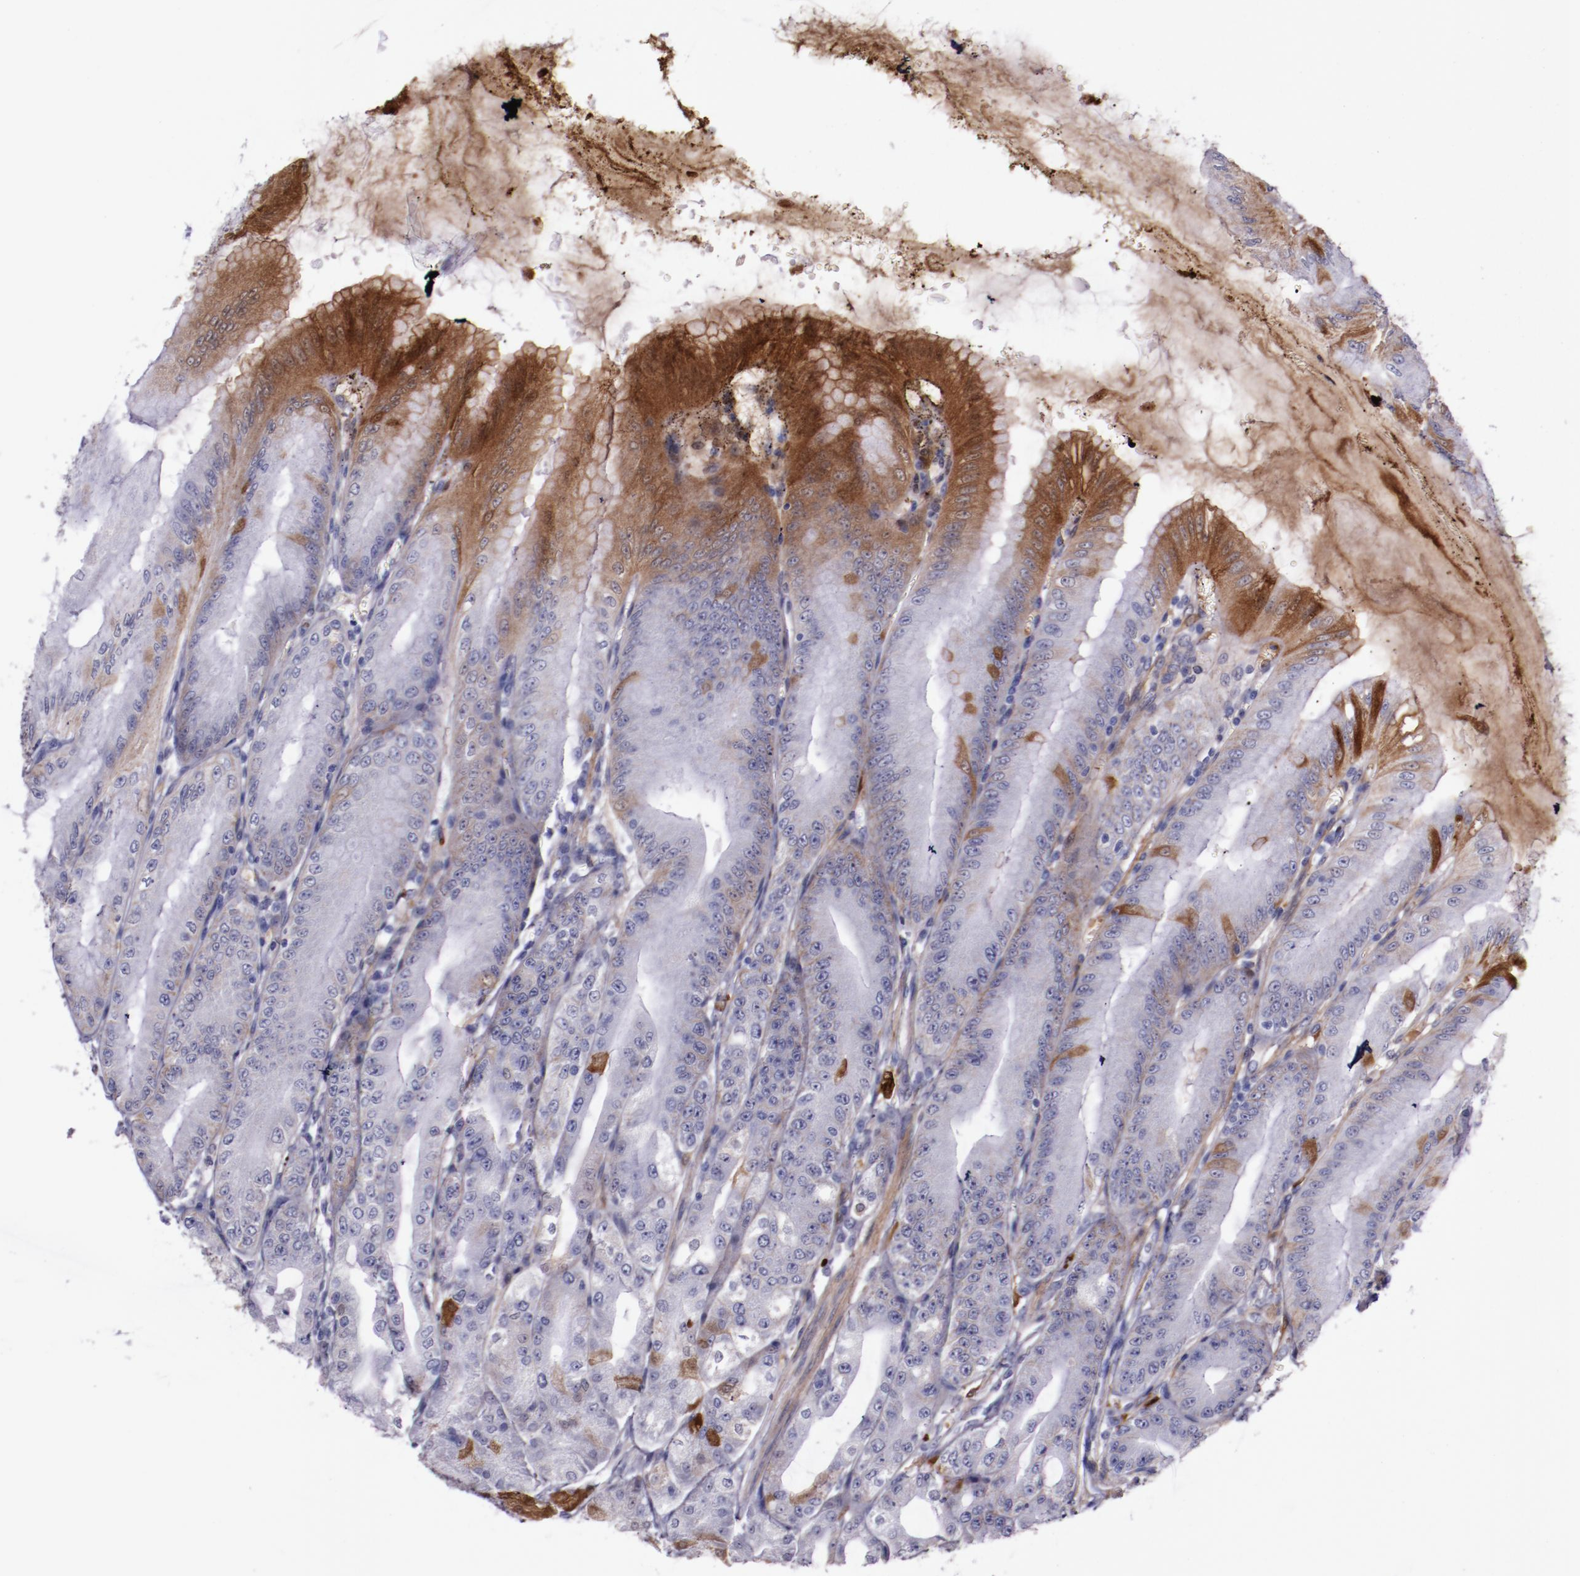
{"staining": {"intensity": "moderate", "quantity": "<25%", "location": "cytoplasmic/membranous"}, "tissue": "stomach", "cell_type": "Glandular cells", "image_type": "normal", "snomed": [{"axis": "morphology", "description": "Normal tissue, NOS"}, {"axis": "topography", "description": "Stomach, lower"}], "caption": "Immunohistochemistry (IHC) of unremarkable stomach exhibits low levels of moderate cytoplasmic/membranous positivity in approximately <25% of glandular cells.", "gene": "APOH", "patient": {"sex": "male", "age": 71}}